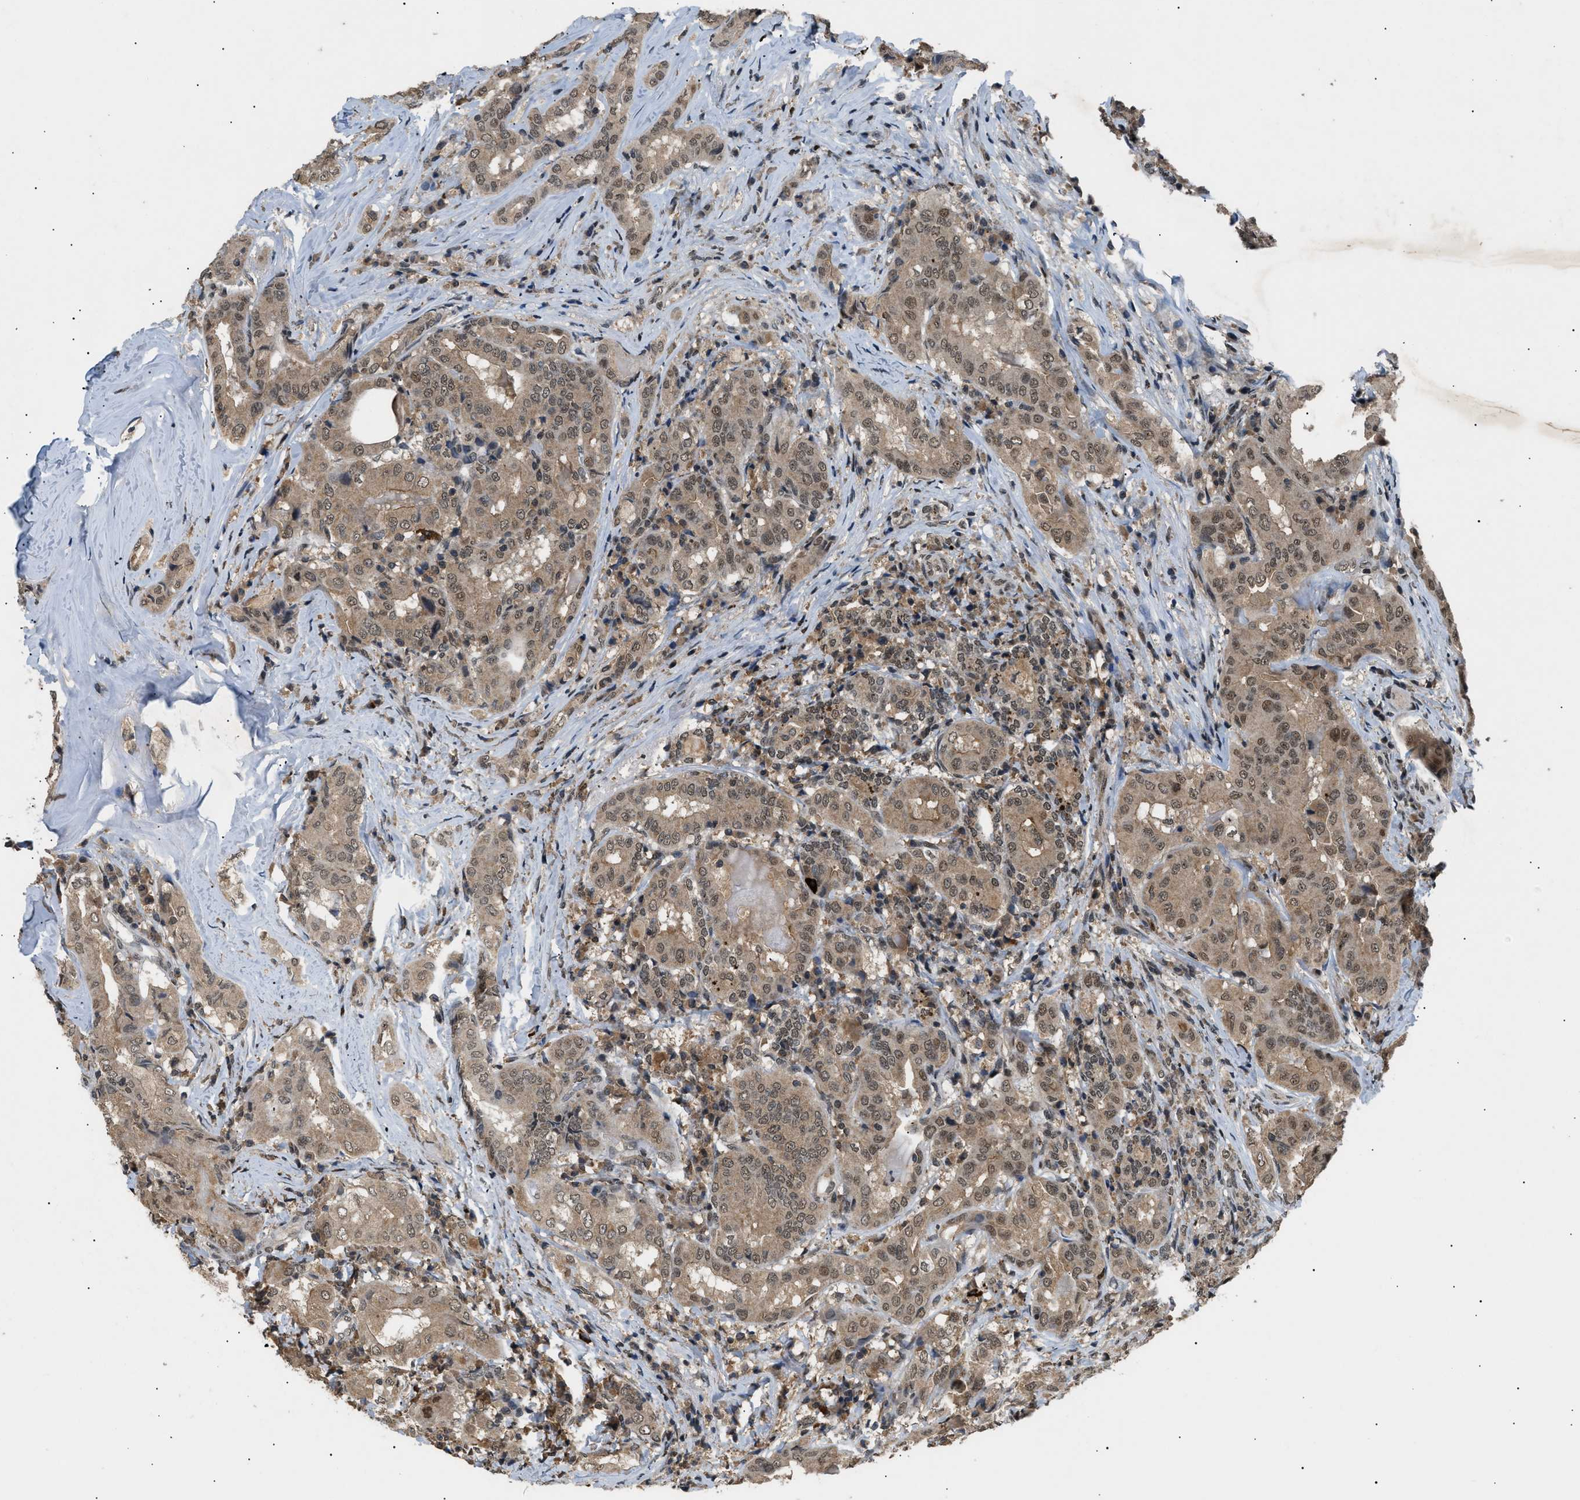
{"staining": {"intensity": "weak", "quantity": ">75%", "location": "cytoplasmic/membranous,nuclear"}, "tissue": "thyroid cancer", "cell_type": "Tumor cells", "image_type": "cancer", "snomed": [{"axis": "morphology", "description": "Papillary adenocarcinoma, NOS"}, {"axis": "topography", "description": "Thyroid gland"}], "caption": "A brown stain shows weak cytoplasmic/membranous and nuclear expression of a protein in human thyroid cancer tumor cells.", "gene": "RBM5", "patient": {"sex": "female", "age": 42}}